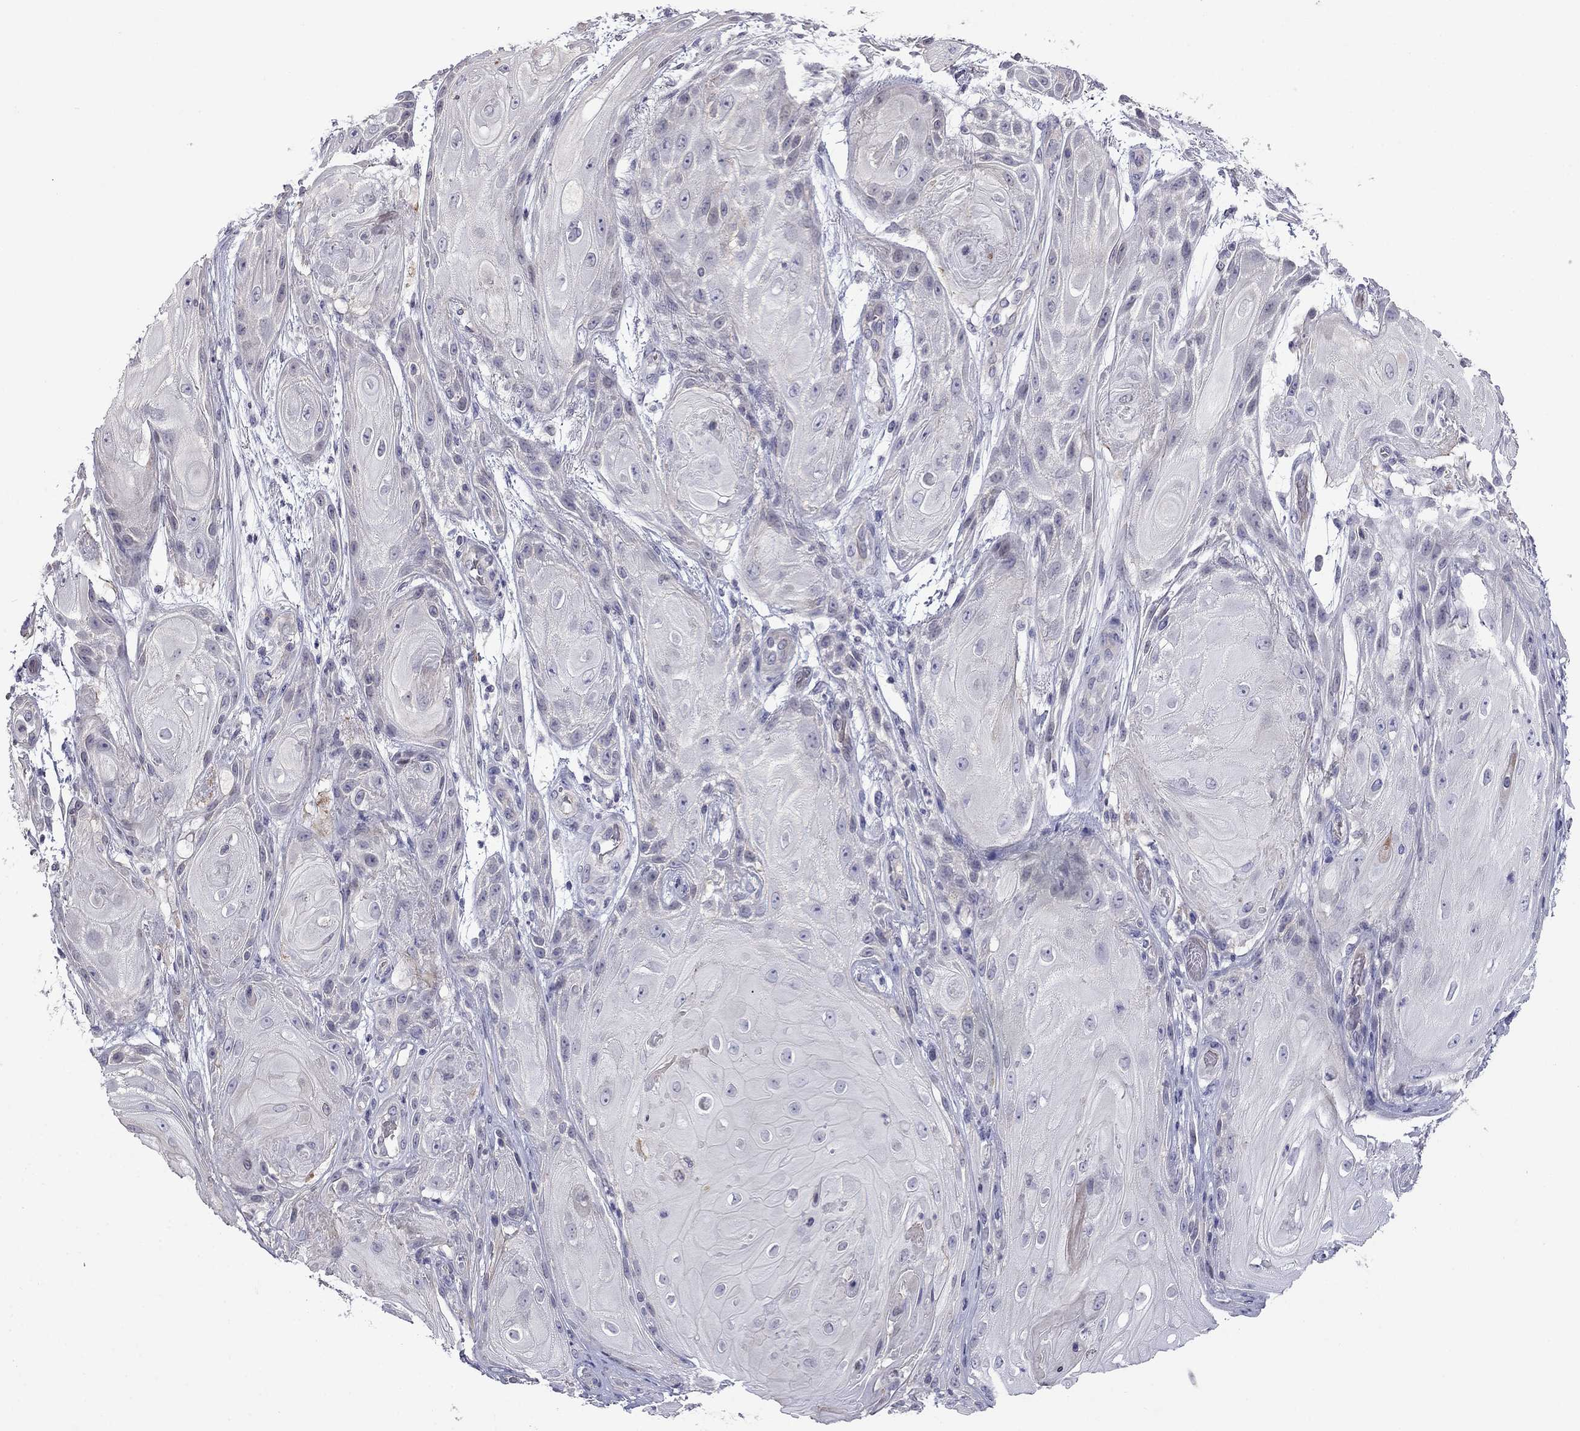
{"staining": {"intensity": "negative", "quantity": "none", "location": "none"}, "tissue": "skin cancer", "cell_type": "Tumor cells", "image_type": "cancer", "snomed": [{"axis": "morphology", "description": "Squamous cell carcinoma, NOS"}, {"axis": "topography", "description": "Skin"}], "caption": "Squamous cell carcinoma (skin) was stained to show a protein in brown. There is no significant staining in tumor cells. (DAB (3,3'-diaminobenzidine) IHC with hematoxylin counter stain).", "gene": "PRR18", "patient": {"sex": "male", "age": 62}}